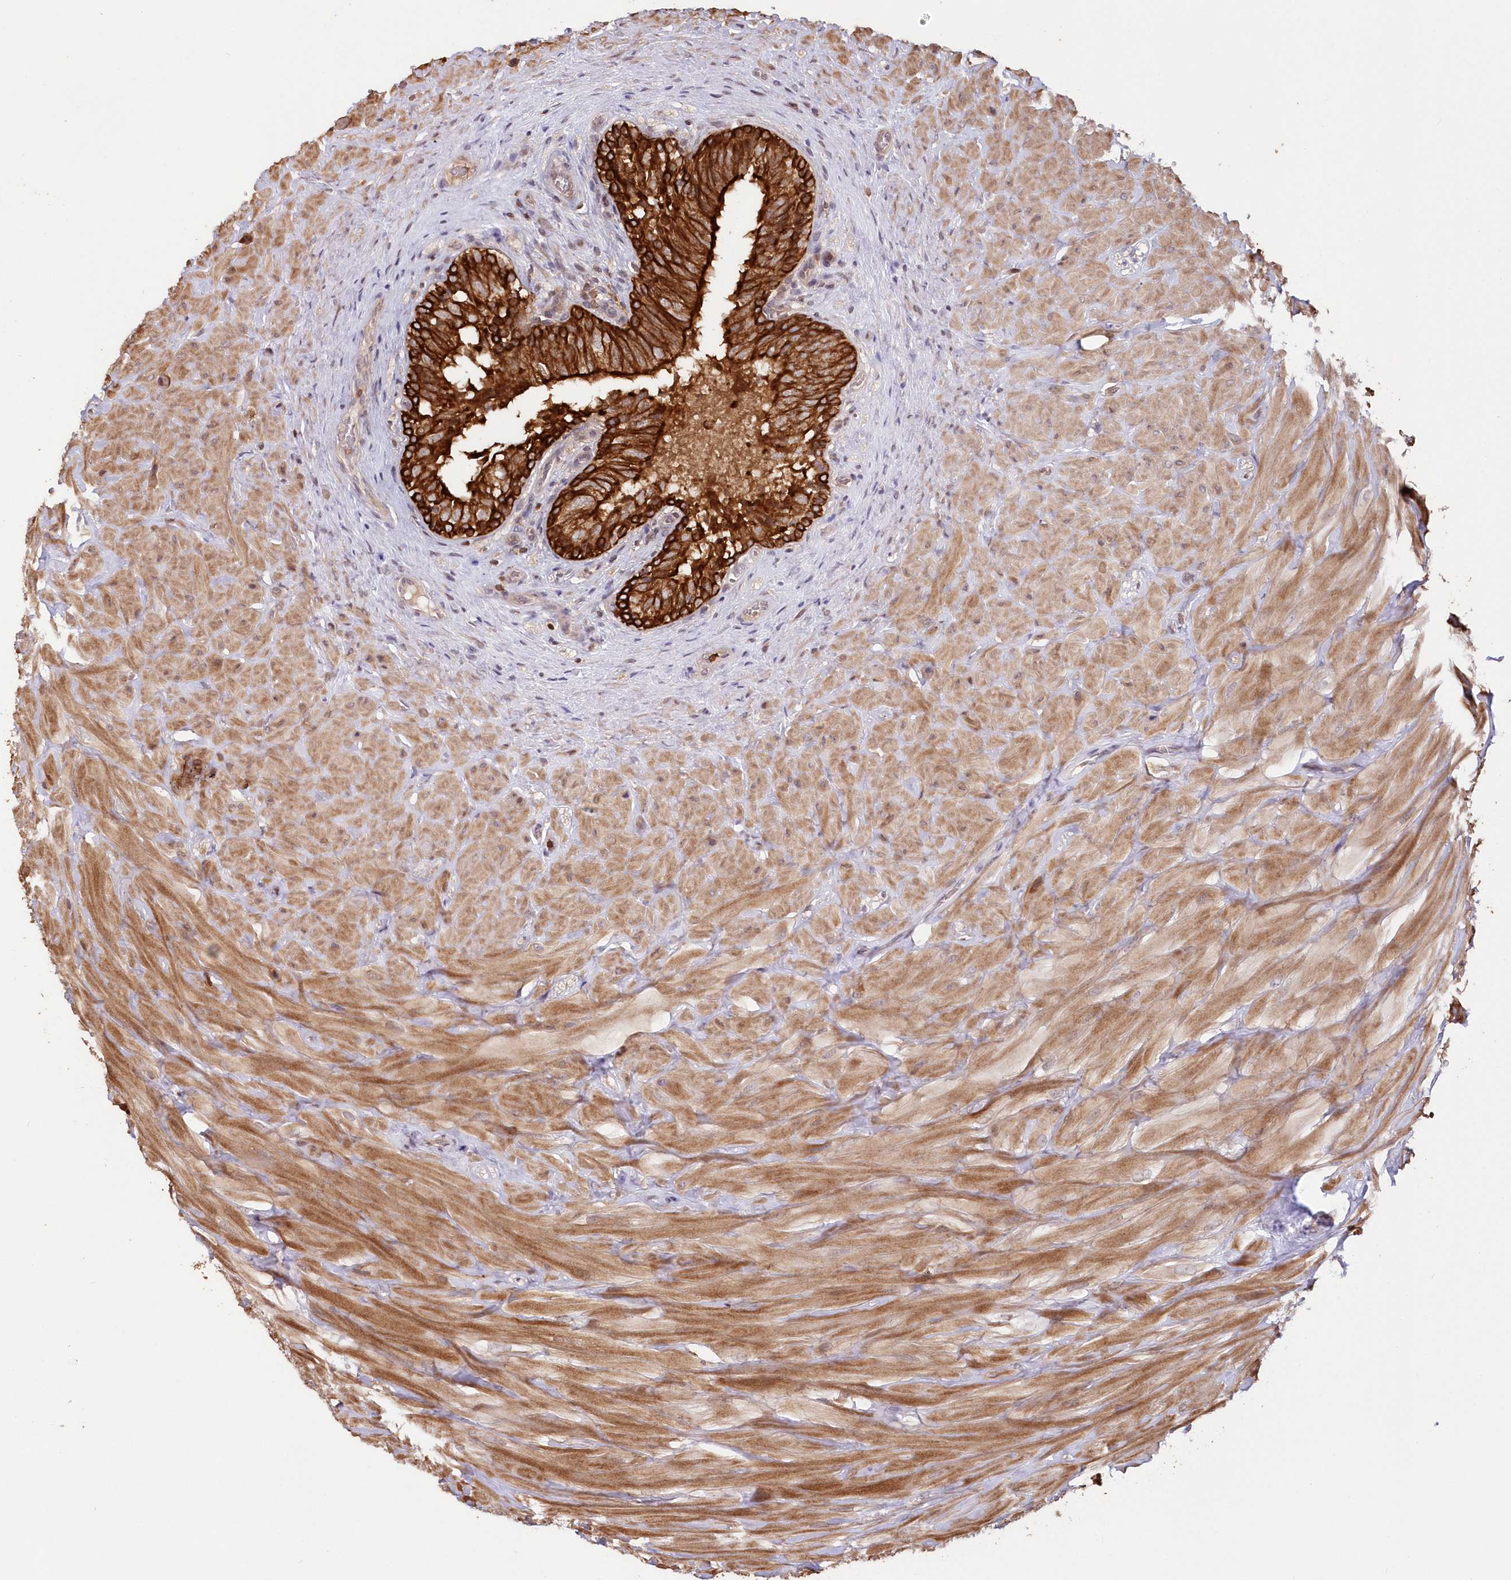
{"staining": {"intensity": "strong", "quantity": ">75%", "location": "cytoplasmic/membranous"}, "tissue": "epididymis", "cell_type": "Glandular cells", "image_type": "normal", "snomed": [{"axis": "morphology", "description": "Normal tissue, NOS"}, {"axis": "topography", "description": "Soft tissue"}, {"axis": "topography", "description": "Epididymis"}], "caption": "Immunohistochemistry of normal epididymis displays high levels of strong cytoplasmic/membranous staining in approximately >75% of glandular cells.", "gene": "SNED1", "patient": {"sex": "male", "age": 26}}